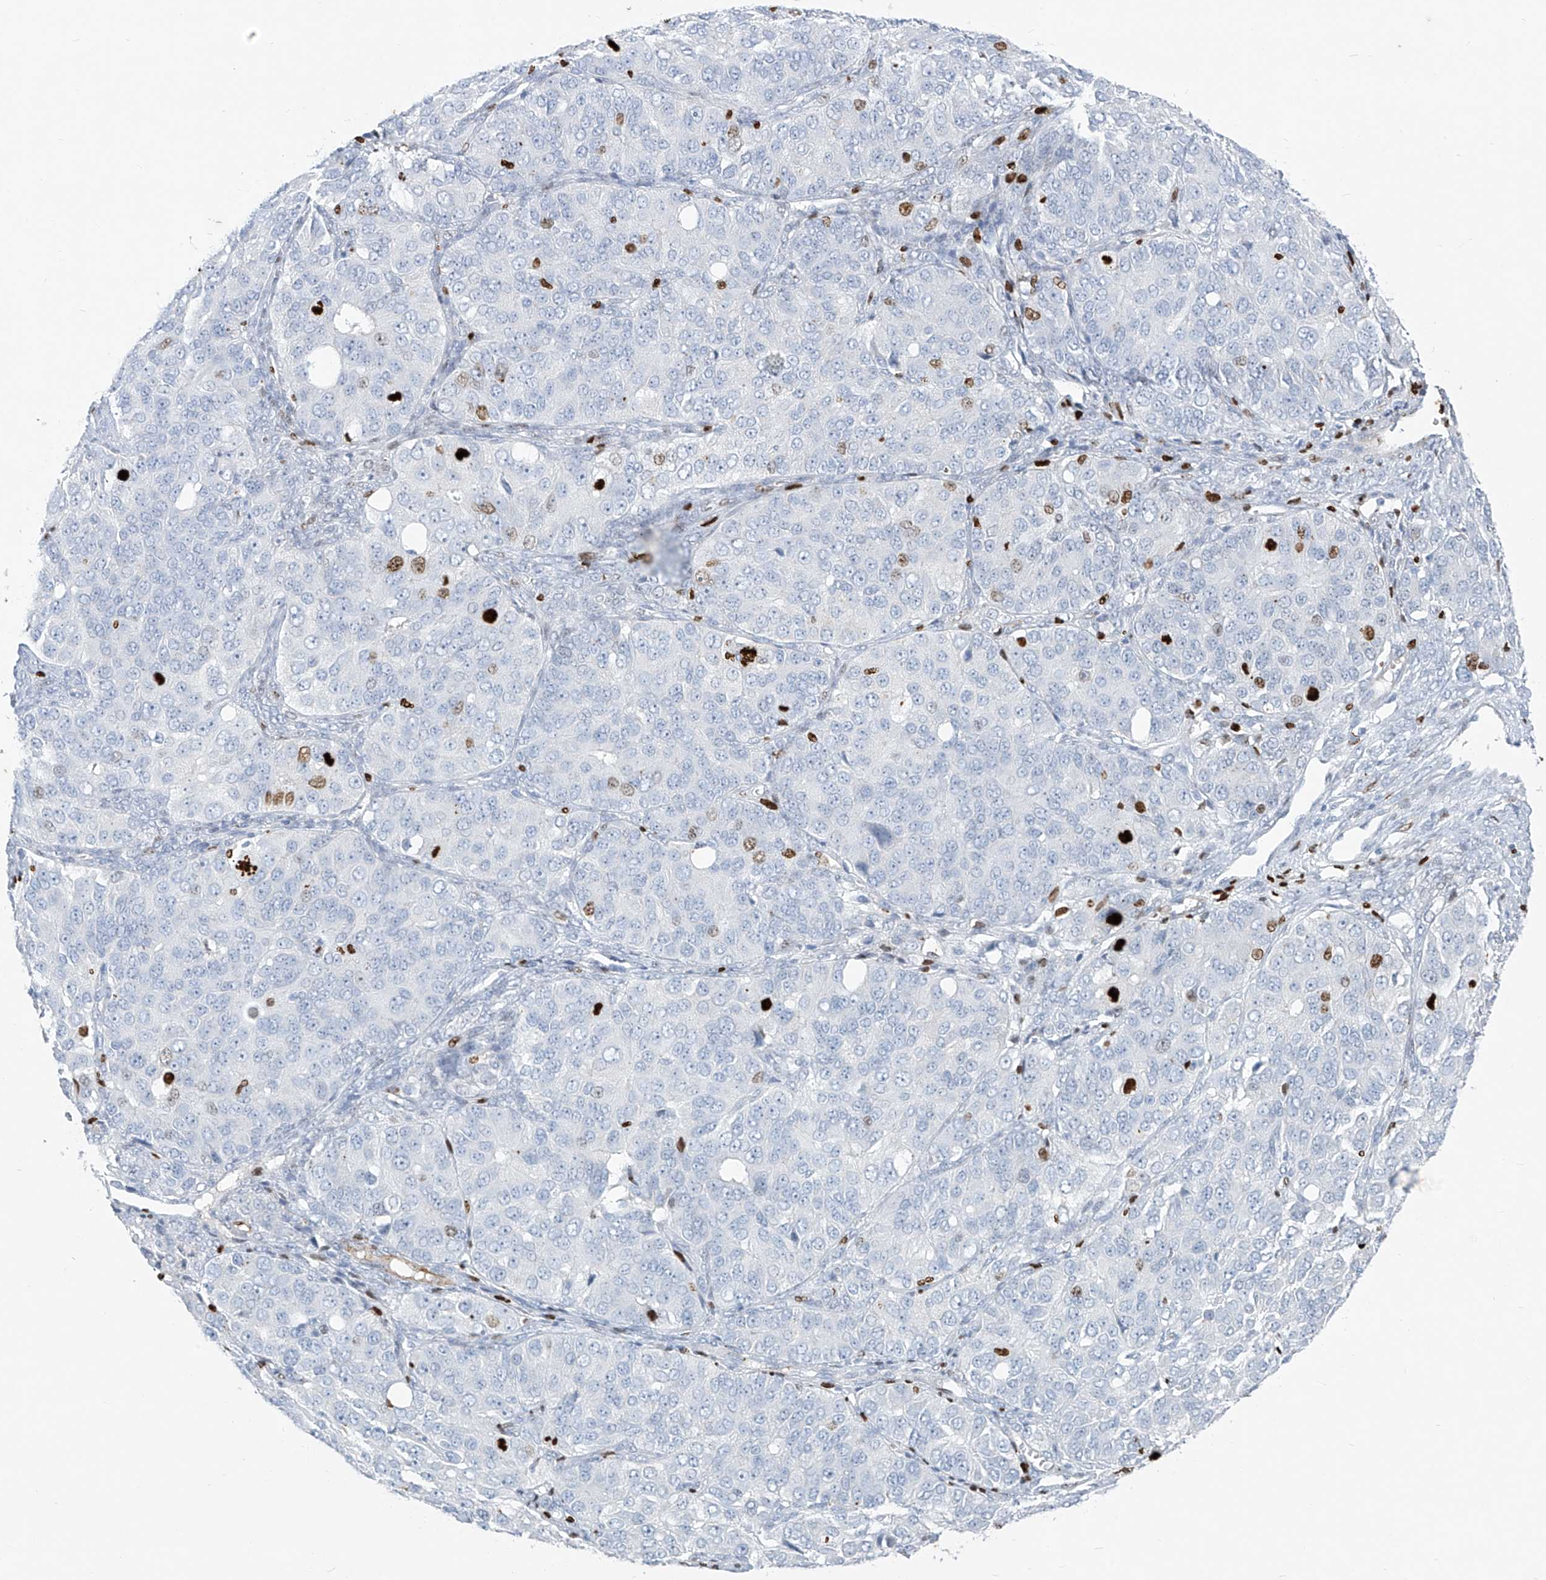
{"staining": {"intensity": "negative", "quantity": "none", "location": "none"}, "tissue": "ovarian cancer", "cell_type": "Tumor cells", "image_type": "cancer", "snomed": [{"axis": "morphology", "description": "Carcinoma, endometroid"}, {"axis": "topography", "description": "Ovary"}], "caption": "High magnification brightfield microscopy of ovarian cancer (endometroid carcinoma) stained with DAB (brown) and counterstained with hematoxylin (blue): tumor cells show no significant expression. (DAB IHC visualized using brightfield microscopy, high magnification).", "gene": "CX3CR1", "patient": {"sex": "female", "age": 51}}